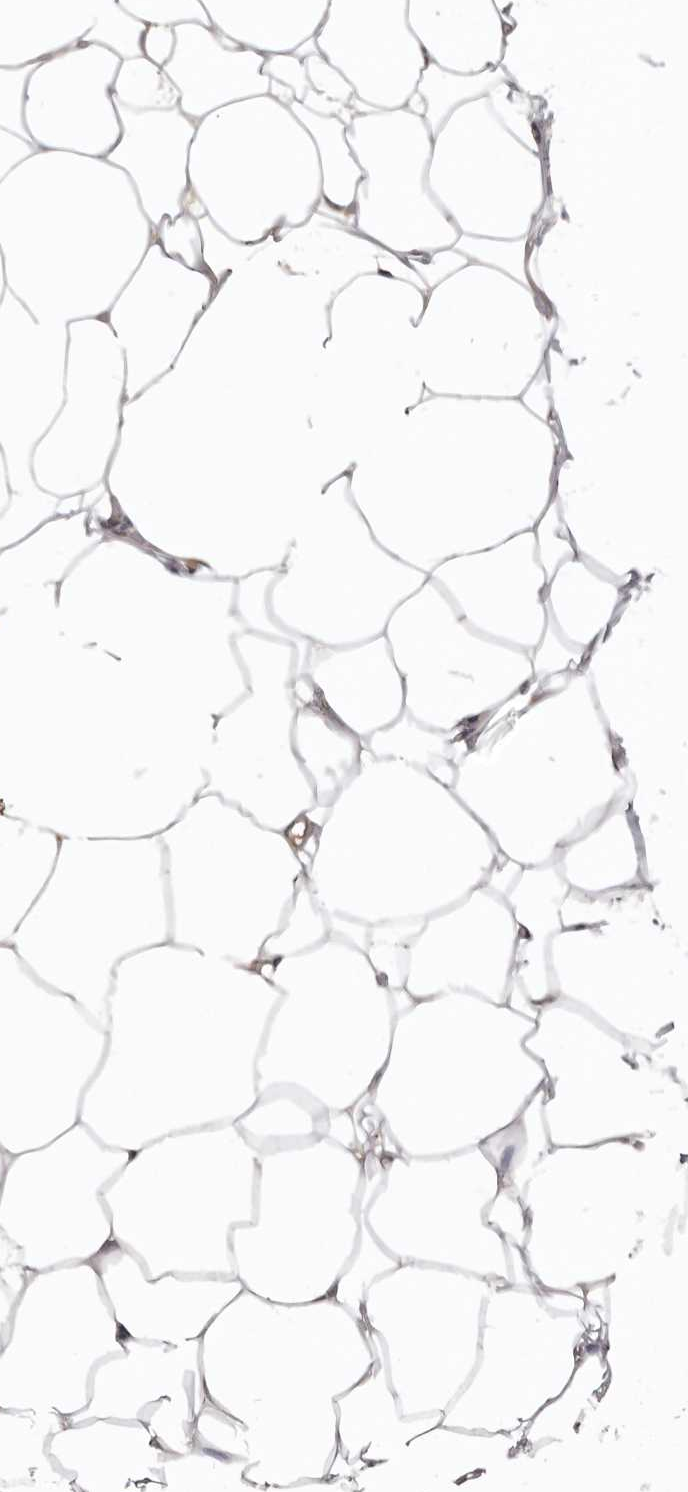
{"staining": {"intensity": "weak", "quantity": ">75%", "location": "cytoplasmic/membranous,nuclear"}, "tissue": "adipose tissue", "cell_type": "Adipocytes", "image_type": "normal", "snomed": [{"axis": "morphology", "description": "Normal tissue, NOS"}, {"axis": "topography", "description": "Breast"}], "caption": "Normal adipose tissue was stained to show a protein in brown. There is low levels of weak cytoplasmic/membranous,nuclear expression in approximately >75% of adipocytes.", "gene": "CDCA8", "patient": {"sex": "female", "age": 23}}